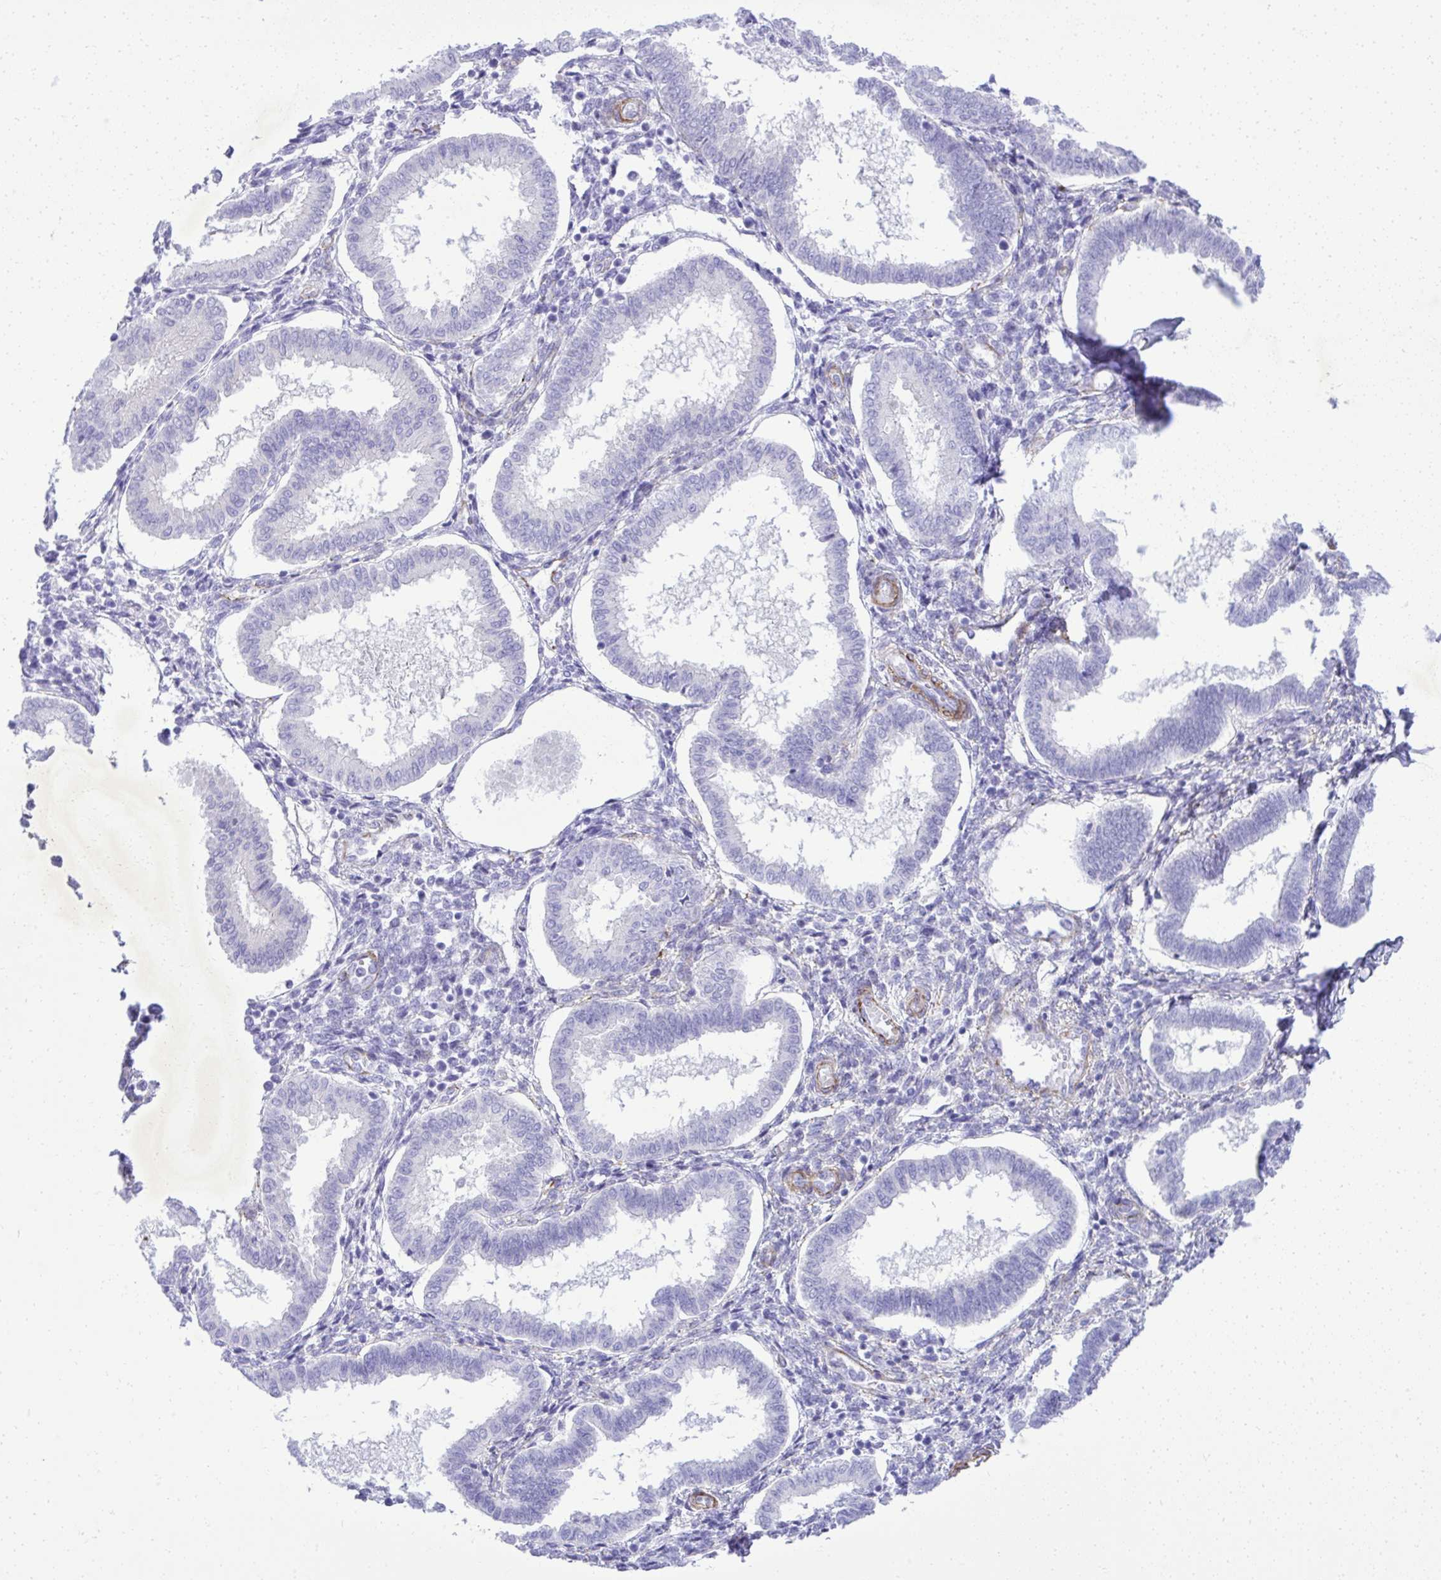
{"staining": {"intensity": "negative", "quantity": "none", "location": "none"}, "tissue": "endometrium", "cell_type": "Cells in endometrial stroma", "image_type": "normal", "snomed": [{"axis": "morphology", "description": "Normal tissue, NOS"}, {"axis": "topography", "description": "Endometrium"}], "caption": "Immunohistochemistry (IHC) histopathology image of benign endometrium: endometrium stained with DAB (3,3'-diaminobenzidine) reveals no significant protein positivity in cells in endometrial stroma. Brightfield microscopy of immunohistochemistry stained with DAB (3,3'-diaminobenzidine) (brown) and hematoxylin (blue), captured at high magnification.", "gene": "PITPNM3", "patient": {"sex": "female", "age": 24}}